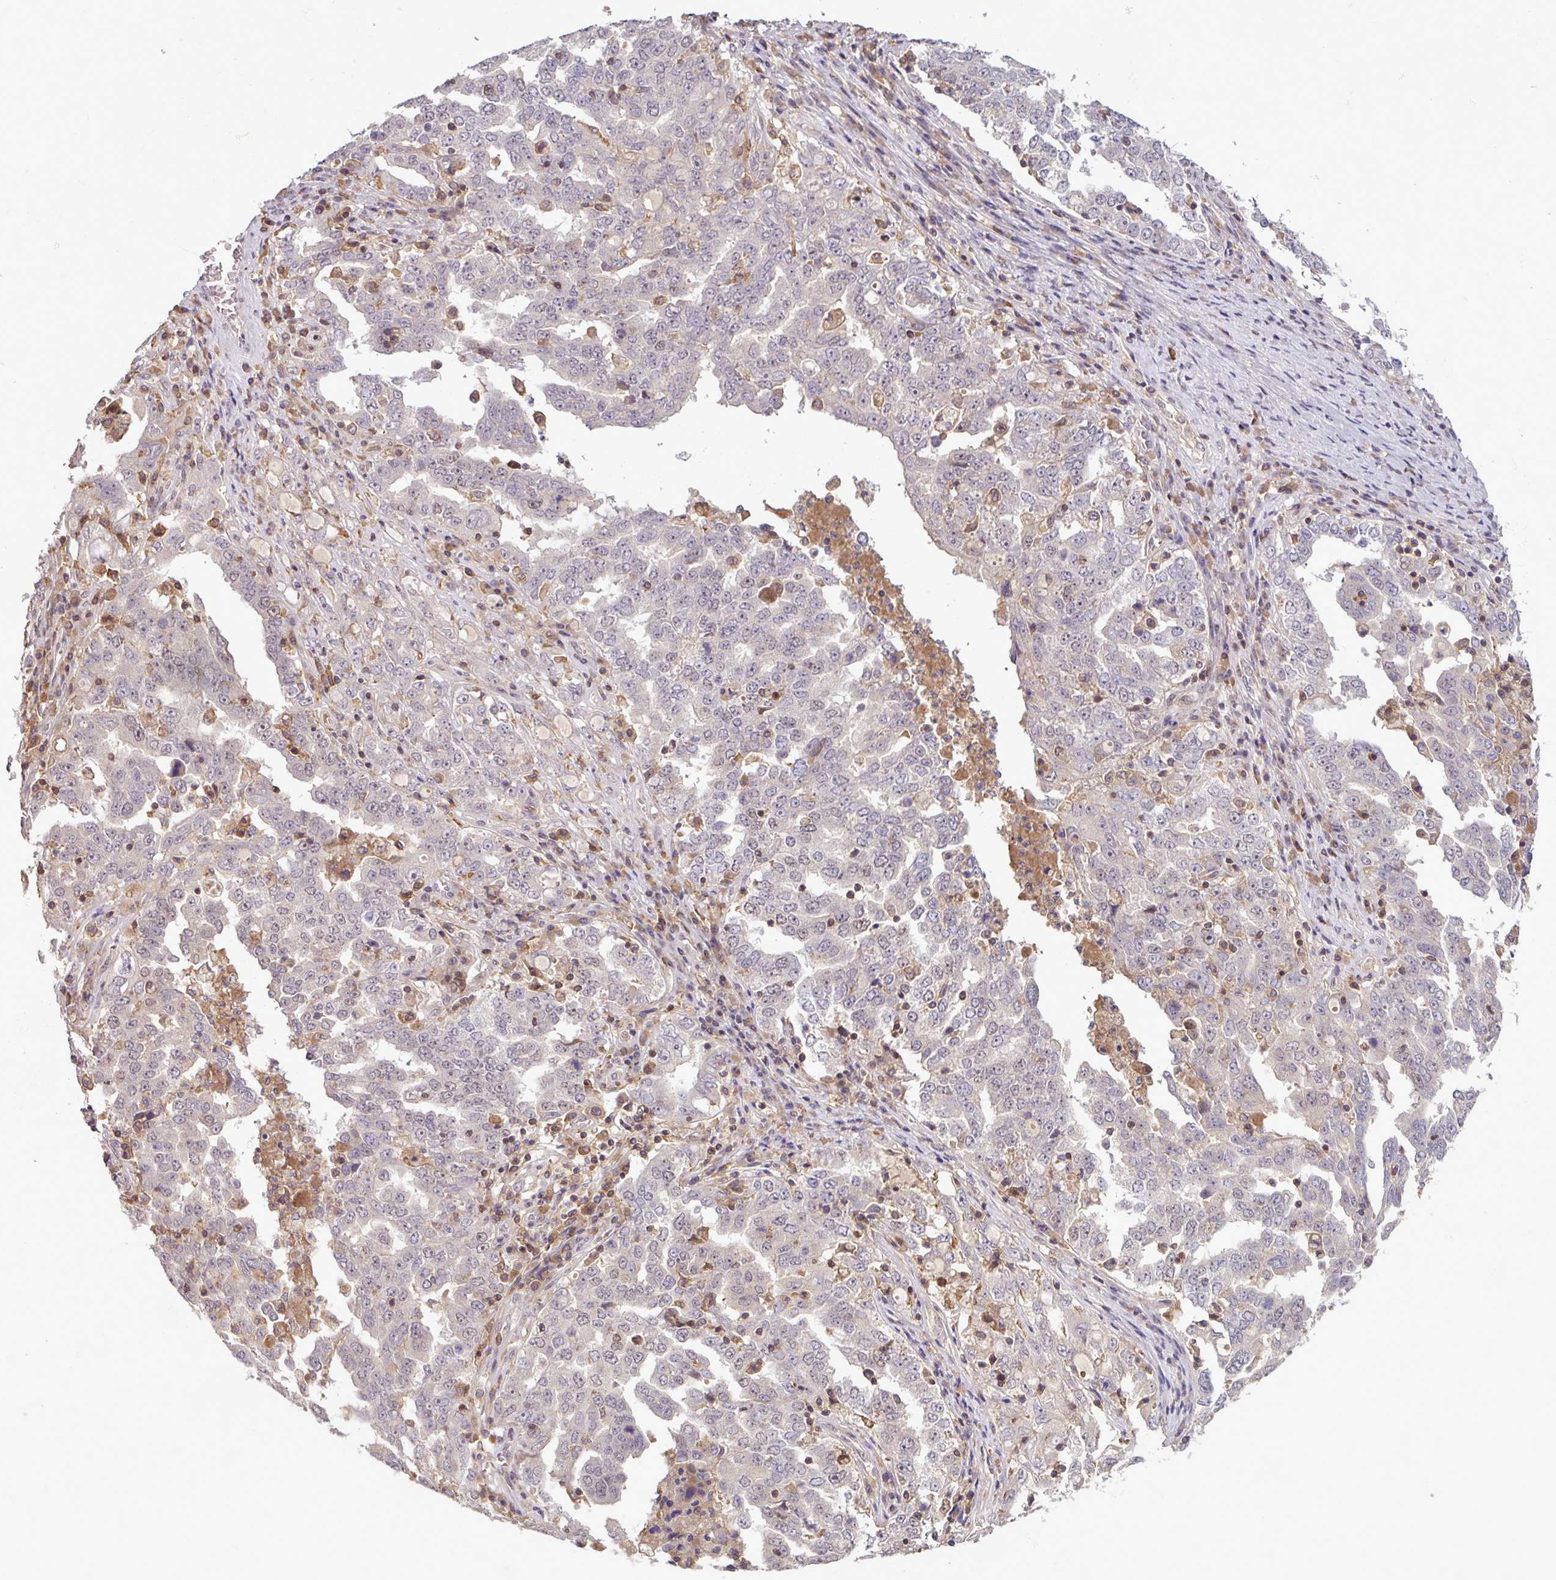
{"staining": {"intensity": "weak", "quantity": "25%-75%", "location": "cytoplasmic/membranous"}, "tissue": "ovarian cancer", "cell_type": "Tumor cells", "image_type": "cancer", "snomed": [{"axis": "morphology", "description": "Carcinoma, endometroid"}, {"axis": "topography", "description": "Ovary"}], "caption": "This image reveals ovarian endometroid carcinoma stained with IHC to label a protein in brown. The cytoplasmic/membranous of tumor cells show weak positivity for the protein. Nuclei are counter-stained blue.", "gene": "PRRX1", "patient": {"sex": "female", "age": 62}}